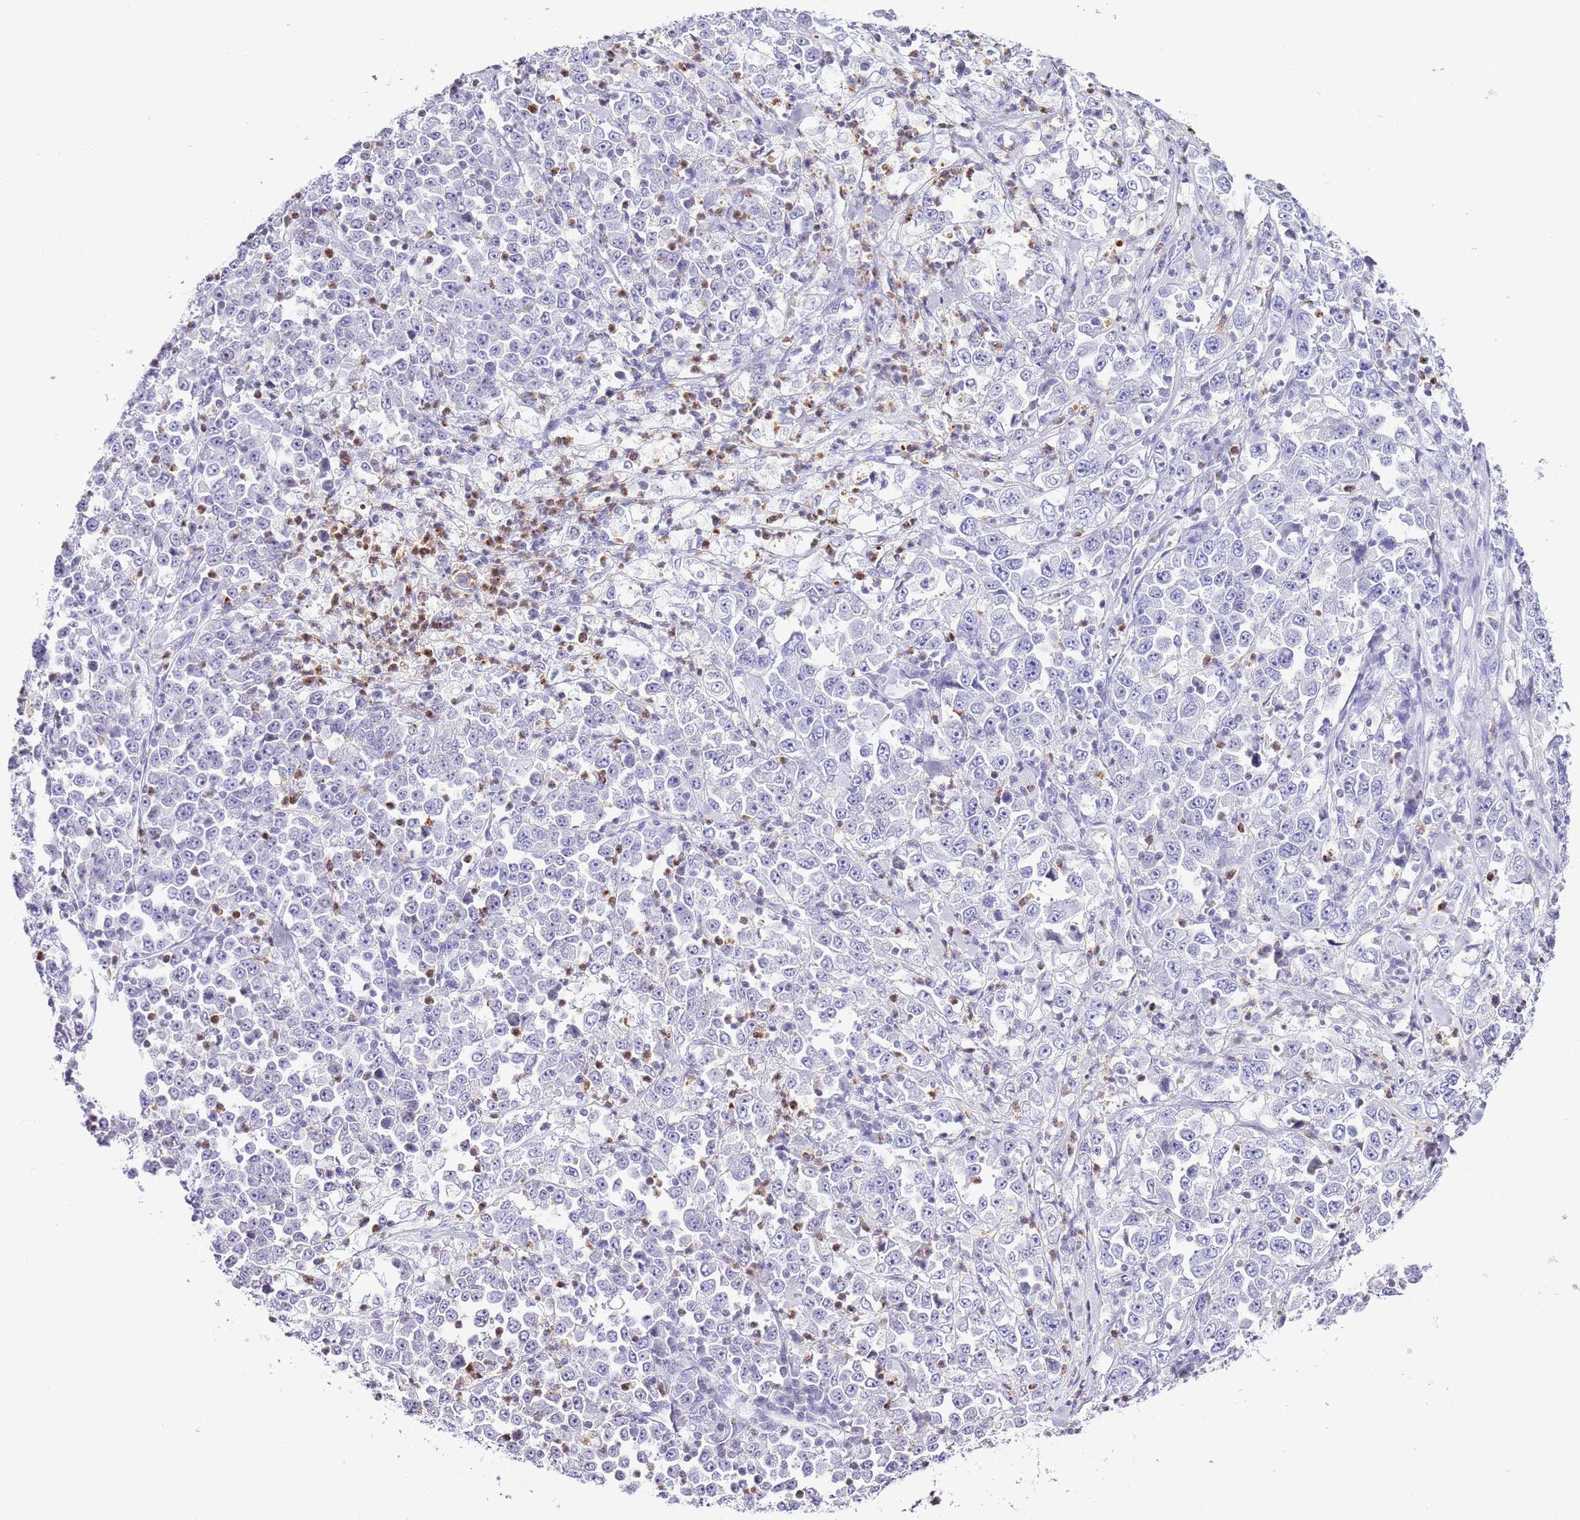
{"staining": {"intensity": "negative", "quantity": "none", "location": "none"}, "tissue": "stomach cancer", "cell_type": "Tumor cells", "image_type": "cancer", "snomed": [{"axis": "morphology", "description": "Normal tissue, NOS"}, {"axis": "morphology", "description": "Adenocarcinoma, NOS"}, {"axis": "topography", "description": "Stomach, upper"}, {"axis": "topography", "description": "Stomach"}], "caption": "The photomicrograph exhibits no staining of tumor cells in stomach cancer (adenocarcinoma).", "gene": "PRR15", "patient": {"sex": "male", "age": 59}}